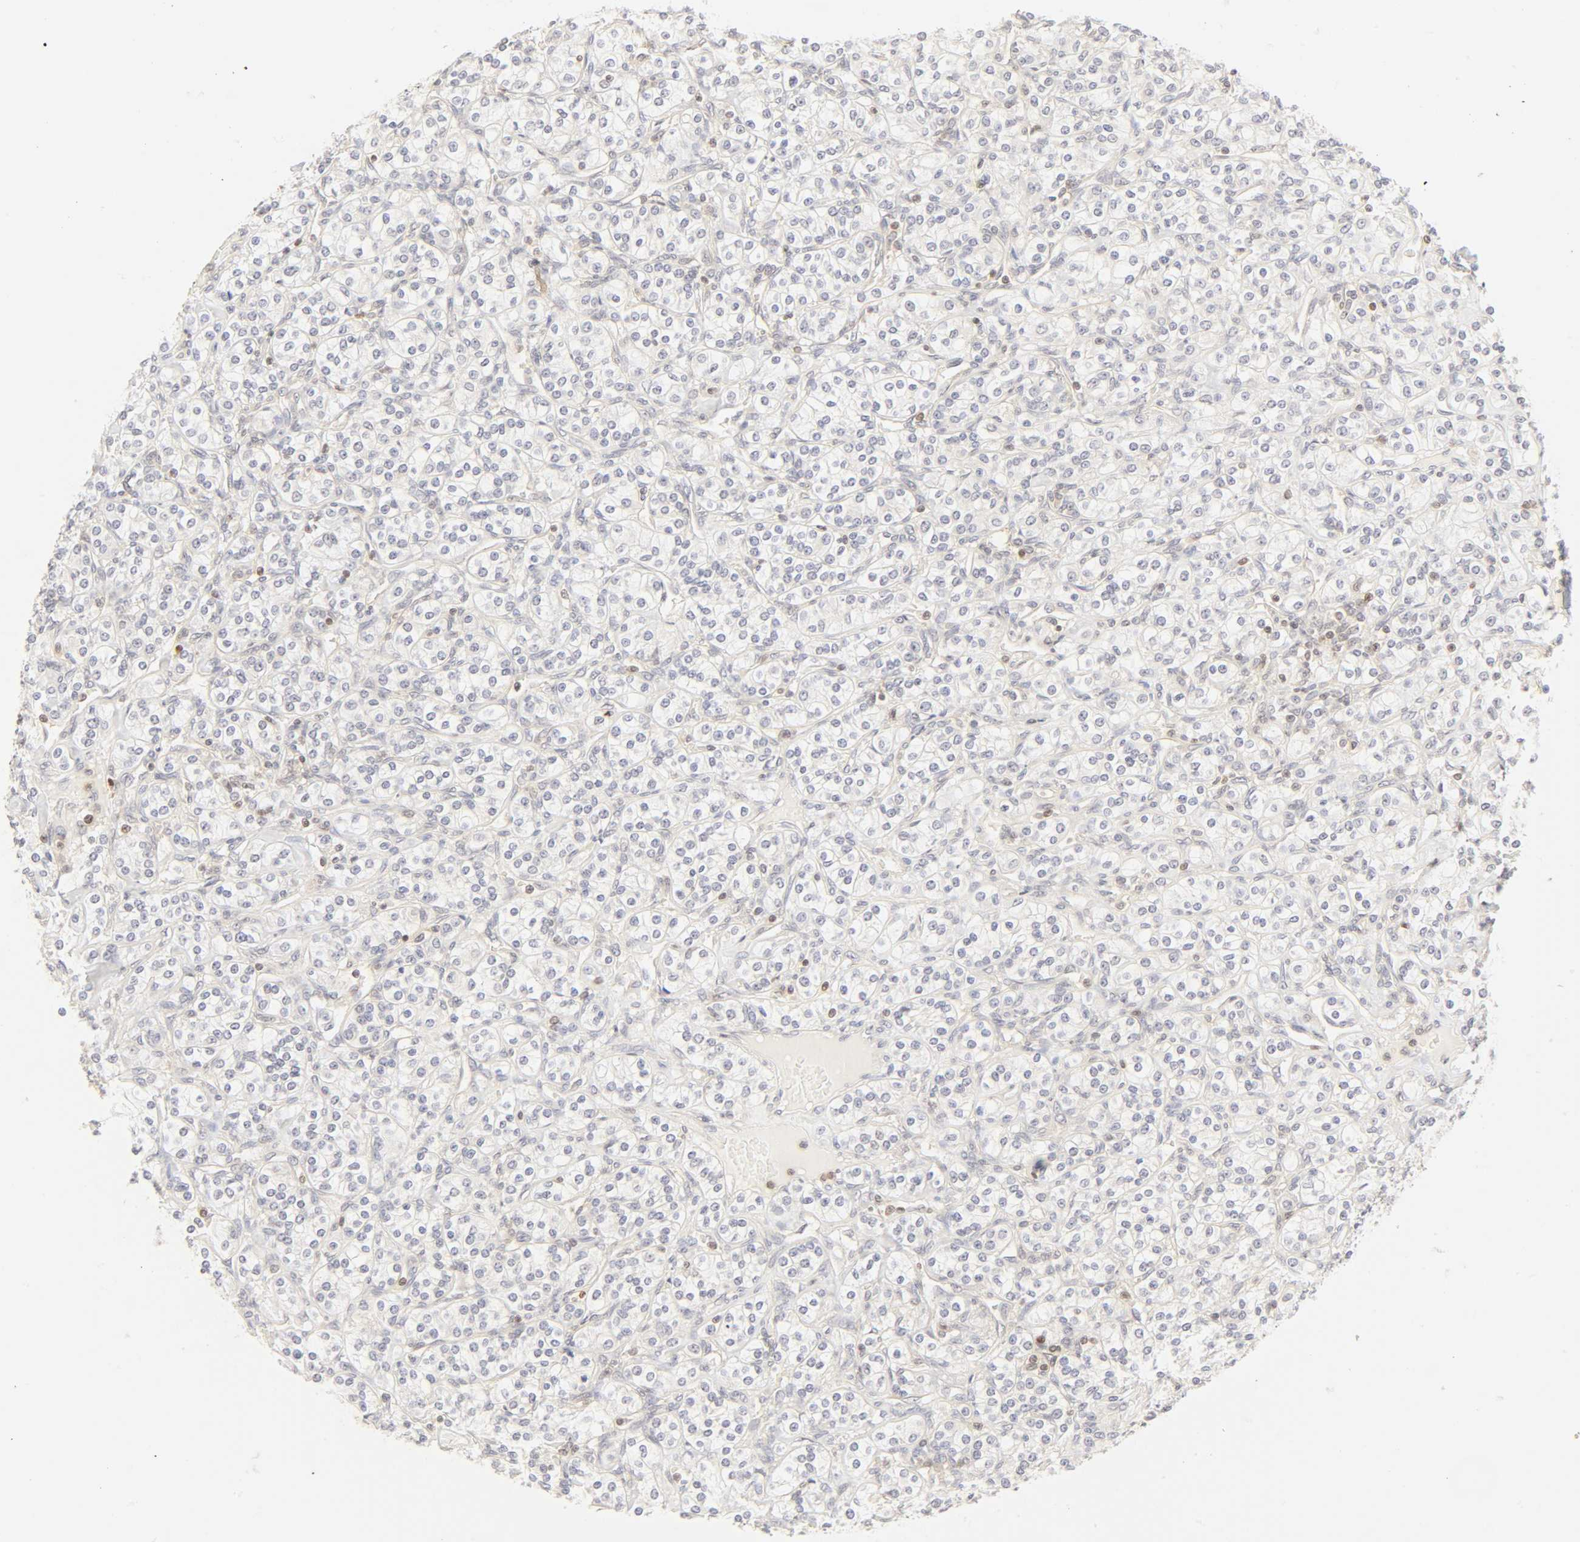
{"staining": {"intensity": "negative", "quantity": "none", "location": "none"}, "tissue": "renal cancer", "cell_type": "Tumor cells", "image_type": "cancer", "snomed": [{"axis": "morphology", "description": "Adenocarcinoma, NOS"}, {"axis": "topography", "description": "Kidney"}], "caption": "This micrograph is of renal adenocarcinoma stained with immunohistochemistry (IHC) to label a protein in brown with the nuclei are counter-stained blue. There is no expression in tumor cells.", "gene": "KIF2A", "patient": {"sex": "male", "age": 77}}